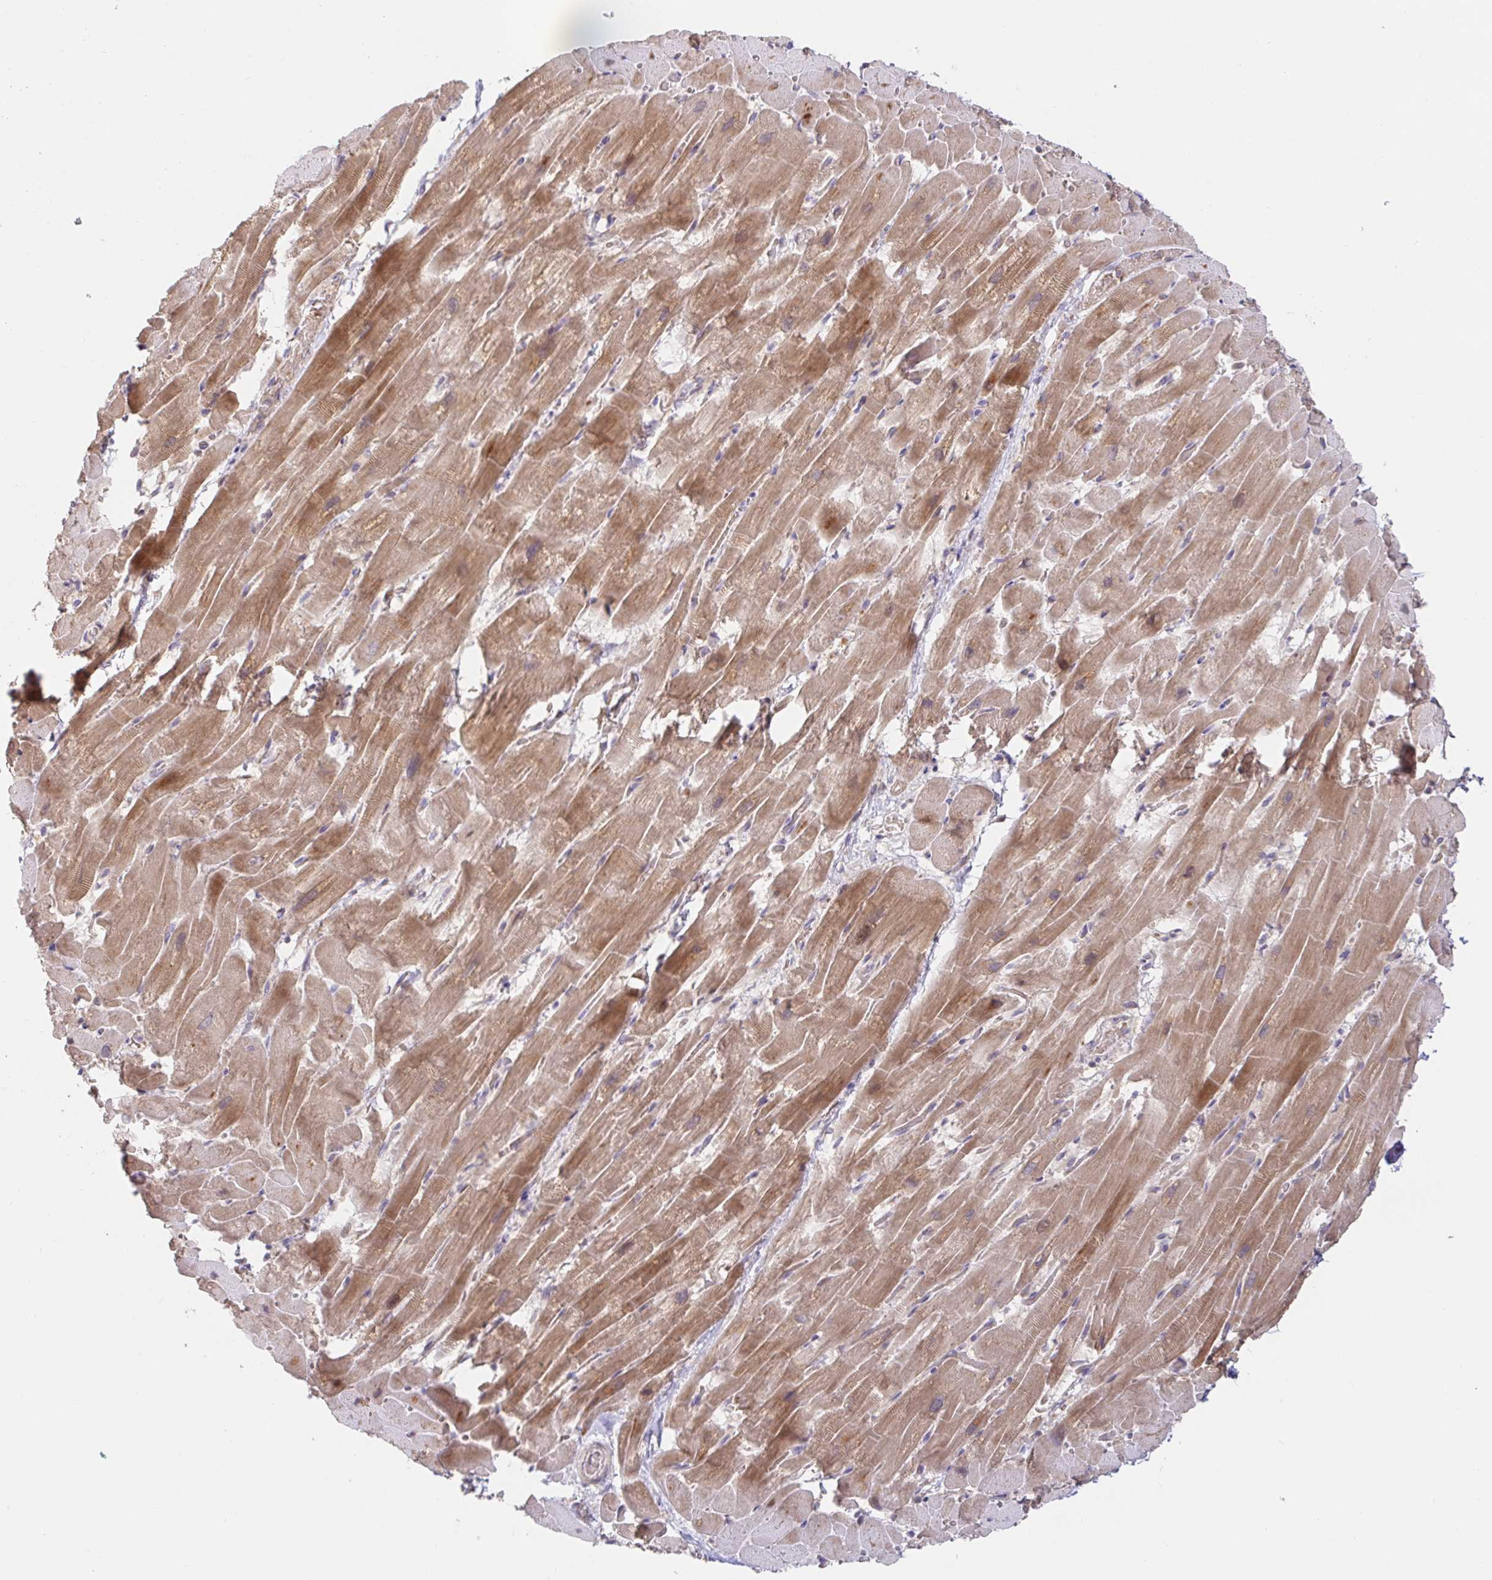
{"staining": {"intensity": "moderate", "quantity": ">75%", "location": "cytoplasmic/membranous"}, "tissue": "heart muscle", "cell_type": "Cardiomyocytes", "image_type": "normal", "snomed": [{"axis": "morphology", "description": "Normal tissue, NOS"}, {"axis": "topography", "description": "Heart"}], "caption": "Moderate cytoplasmic/membranous staining for a protein is present in about >75% of cardiomyocytes of normal heart muscle using immunohistochemistry (IHC).", "gene": "LARP1", "patient": {"sex": "male", "age": 37}}